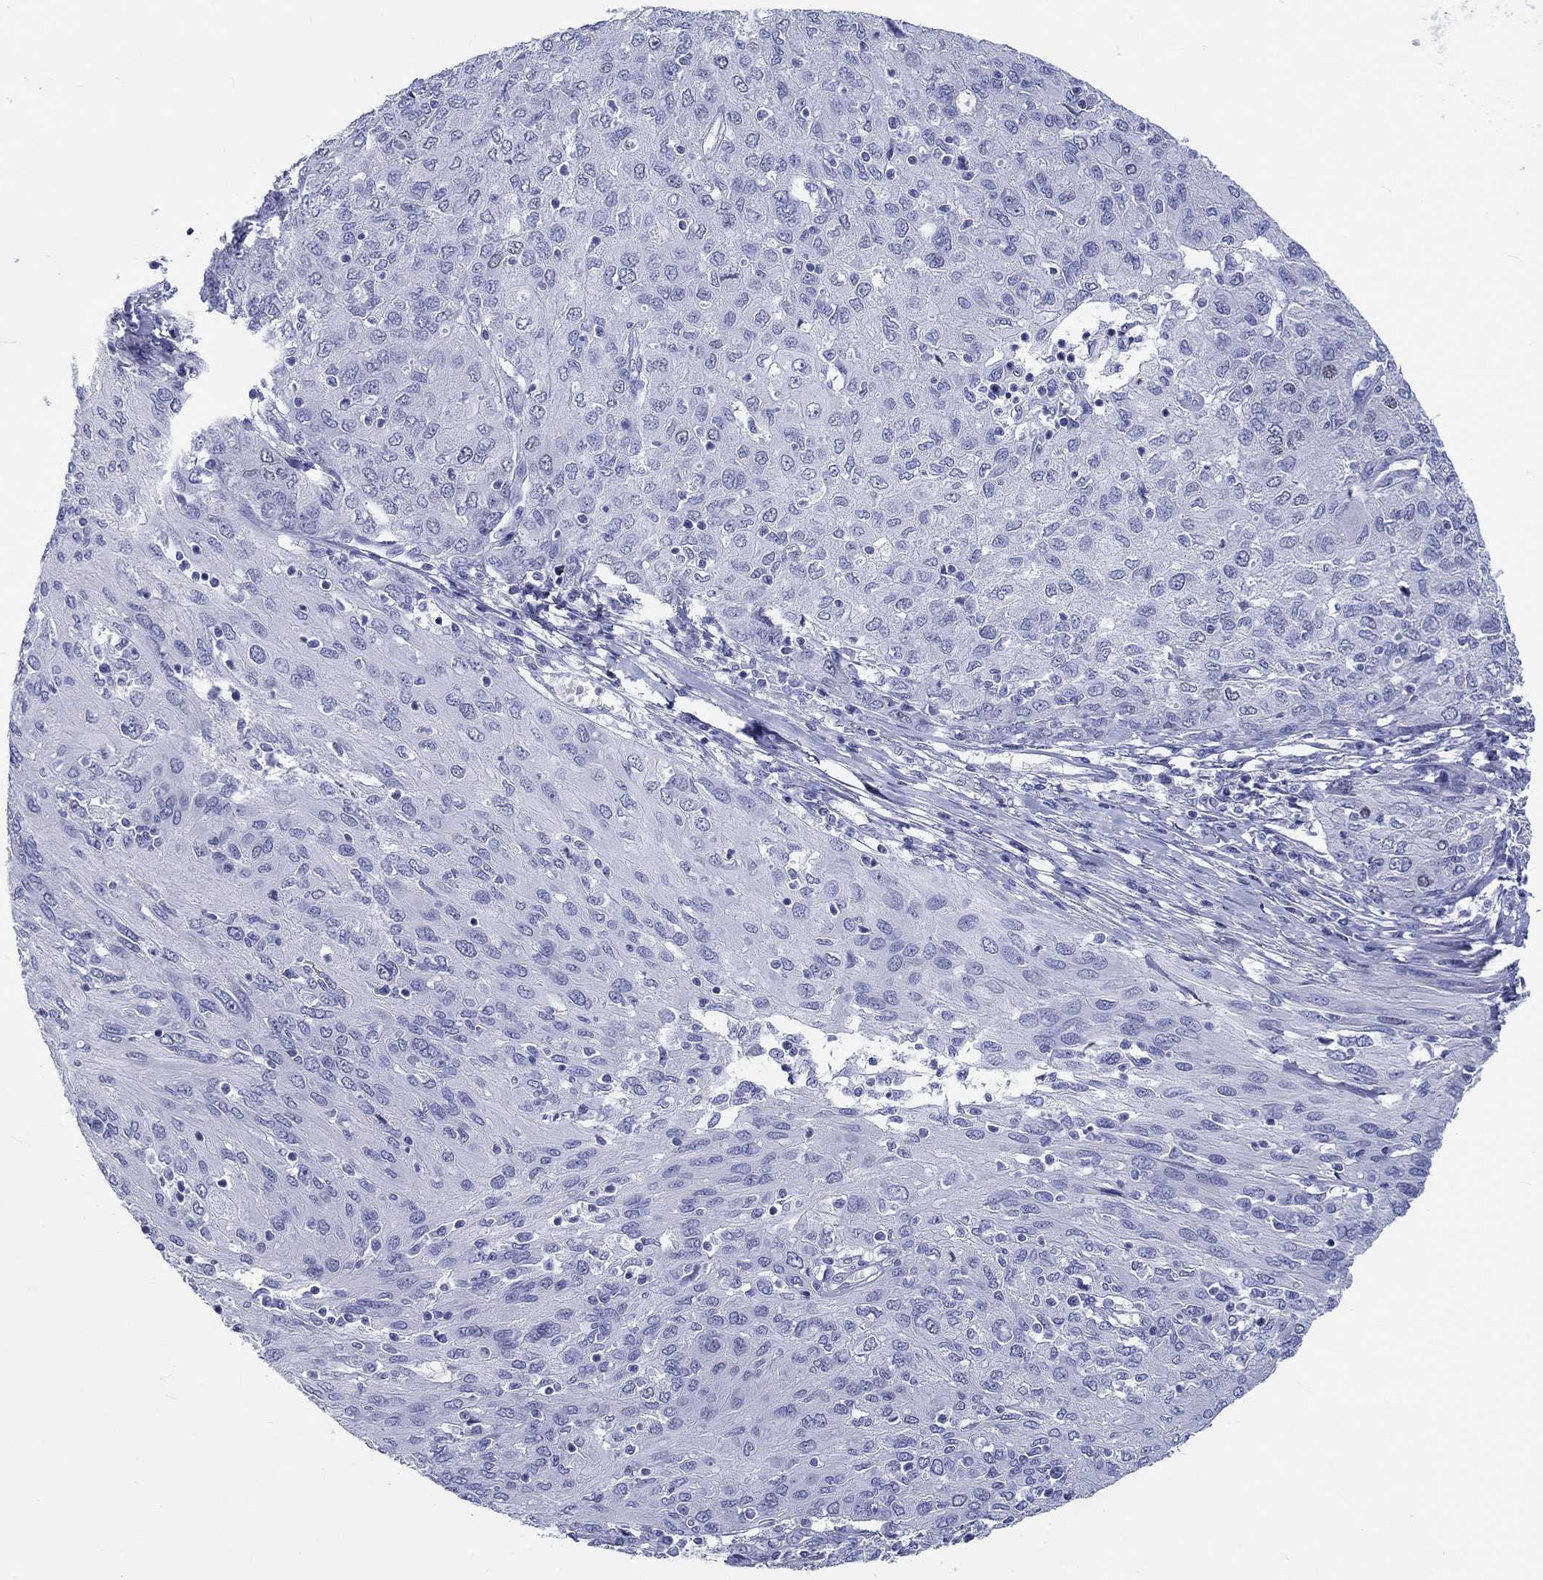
{"staining": {"intensity": "negative", "quantity": "none", "location": "none"}, "tissue": "ovarian cancer", "cell_type": "Tumor cells", "image_type": "cancer", "snomed": [{"axis": "morphology", "description": "Carcinoma, endometroid"}, {"axis": "topography", "description": "Ovary"}], "caption": "Human endometroid carcinoma (ovarian) stained for a protein using immunohistochemistry exhibits no expression in tumor cells.", "gene": "H1-1", "patient": {"sex": "female", "age": 50}}